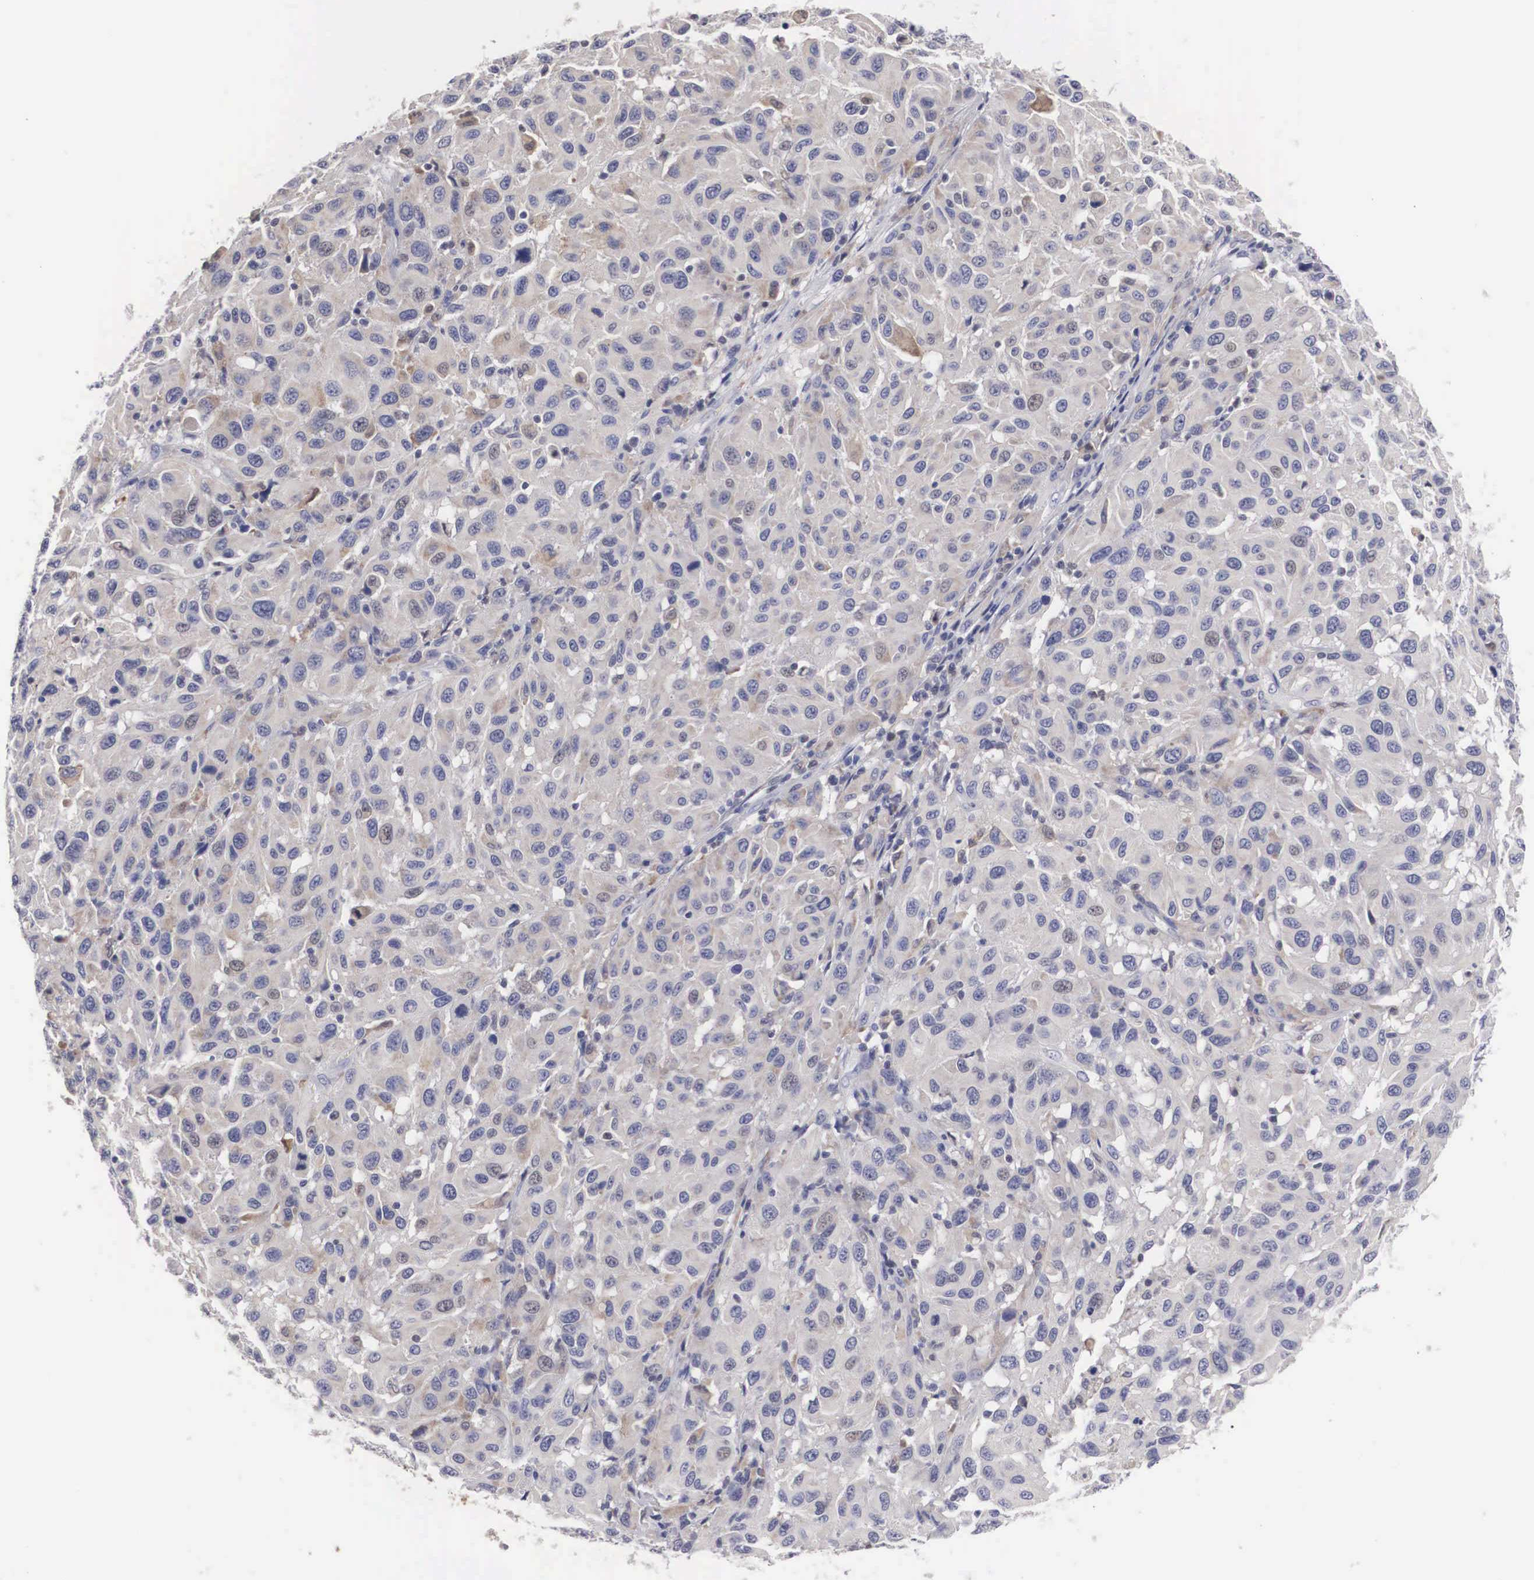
{"staining": {"intensity": "weak", "quantity": "25%-75%", "location": "cytoplasmic/membranous"}, "tissue": "melanoma", "cell_type": "Tumor cells", "image_type": "cancer", "snomed": [{"axis": "morphology", "description": "Malignant melanoma, NOS"}, {"axis": "topography", "description": "Skin"}], "caption": "Malignant melanoma stained with IHC reveals weak cytoplasmic/membranous positivity in about 25%-75% of tumor cells. (Brightfield microscopy of DAB IHC at high magnification).", "gene": "HMOX1", "patient": {"sex": "female", "age": 77}}